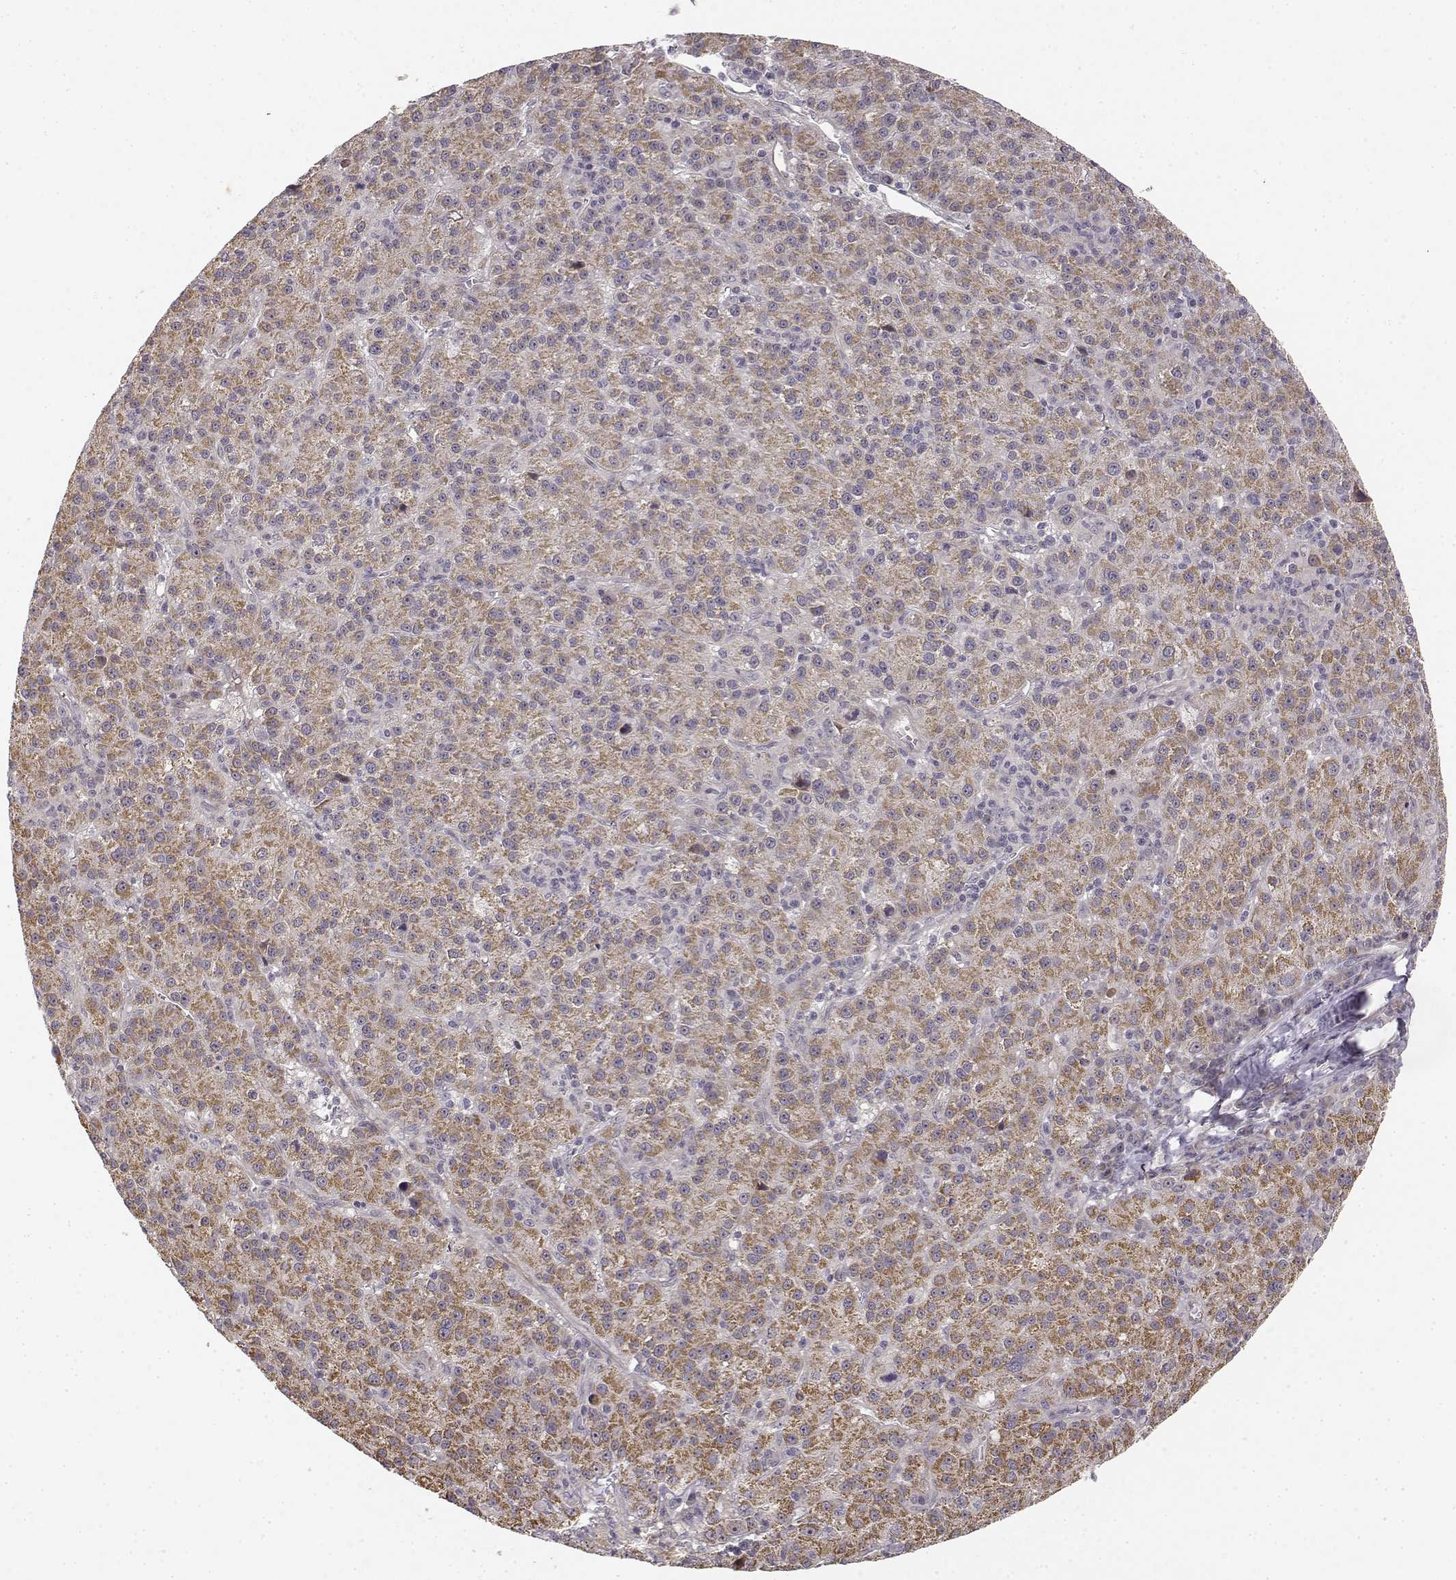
{"staining": {"intensity": "weak", "quantity": "25%-75%", "location": "cytoplasmic/membranous"}, "tissue": "liver cancer", "cell_type": "Tumor cells", "image_type": "cancer", "snomed": [{"axis": "morphology", "description": "Carcinoma, Hepatocellular, NOS"}, {"axis": "topography", "description": "Liver"}], "caption": "Weak cytoplasmic/membranous protein positivity is appreciated in about 25%-75% of tumor cells in liver hepatocellular carcinoma.", "gene": "MED12L", "patient": {"sex": "female", "age": 60}}